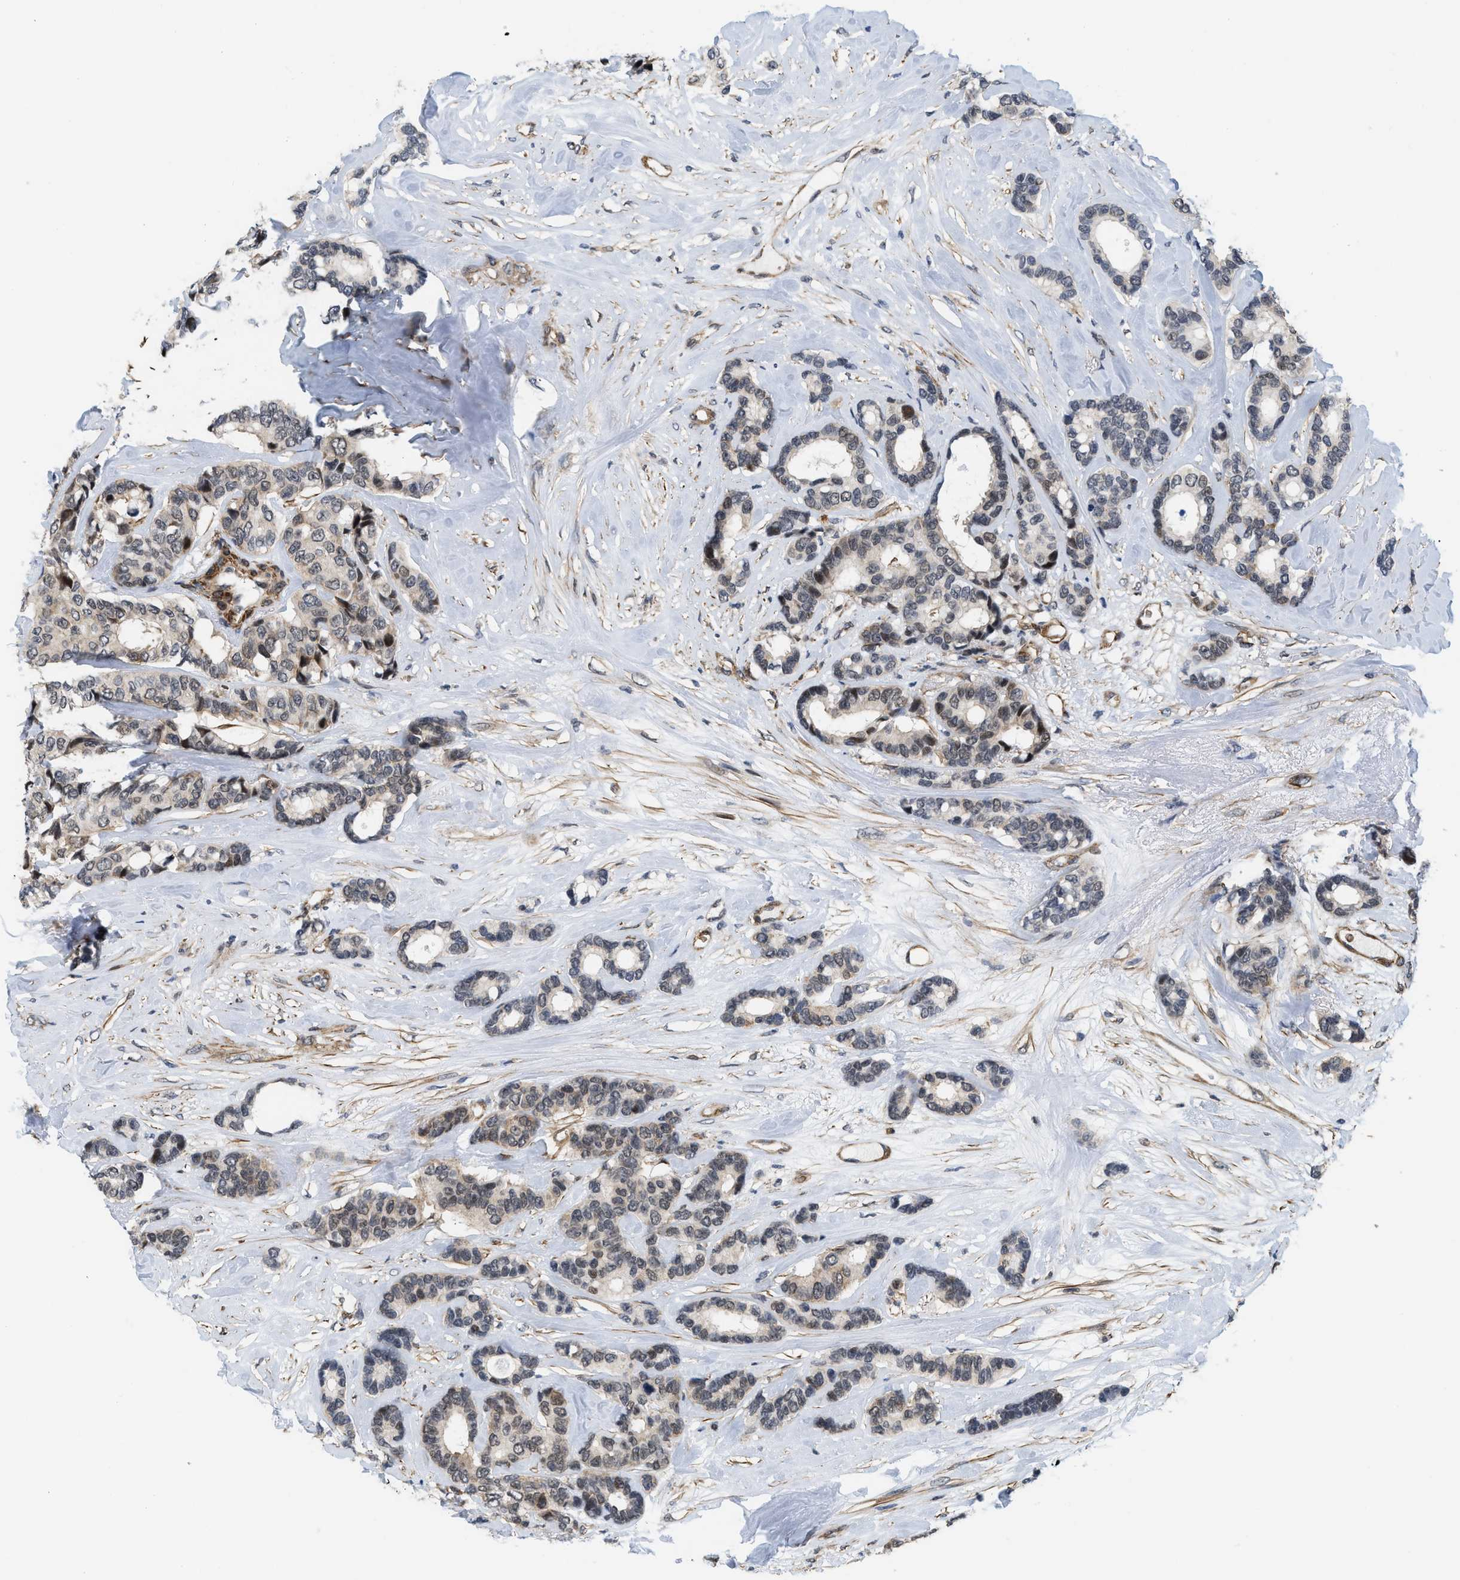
{"staining": {"intensity": "weak", "quantity": "<25%", "location": "cytoplasmic/membranous,nuclear"}, "tissue": "breast cancer", "cell_type": "Tumor cells", "image_type": "cancer", "snomed": [{"axis": "morphology", "description": "Duct carcinoma"}, {"axis": "topography", "description": "Breast"}], "caption": "DAB immunohistochemical staining of breast intraductal carcinoma reveals no significant positivity in tumor cells.", "gene": "GPRASP2", "patient": {"sex": "female", "age": 87}}